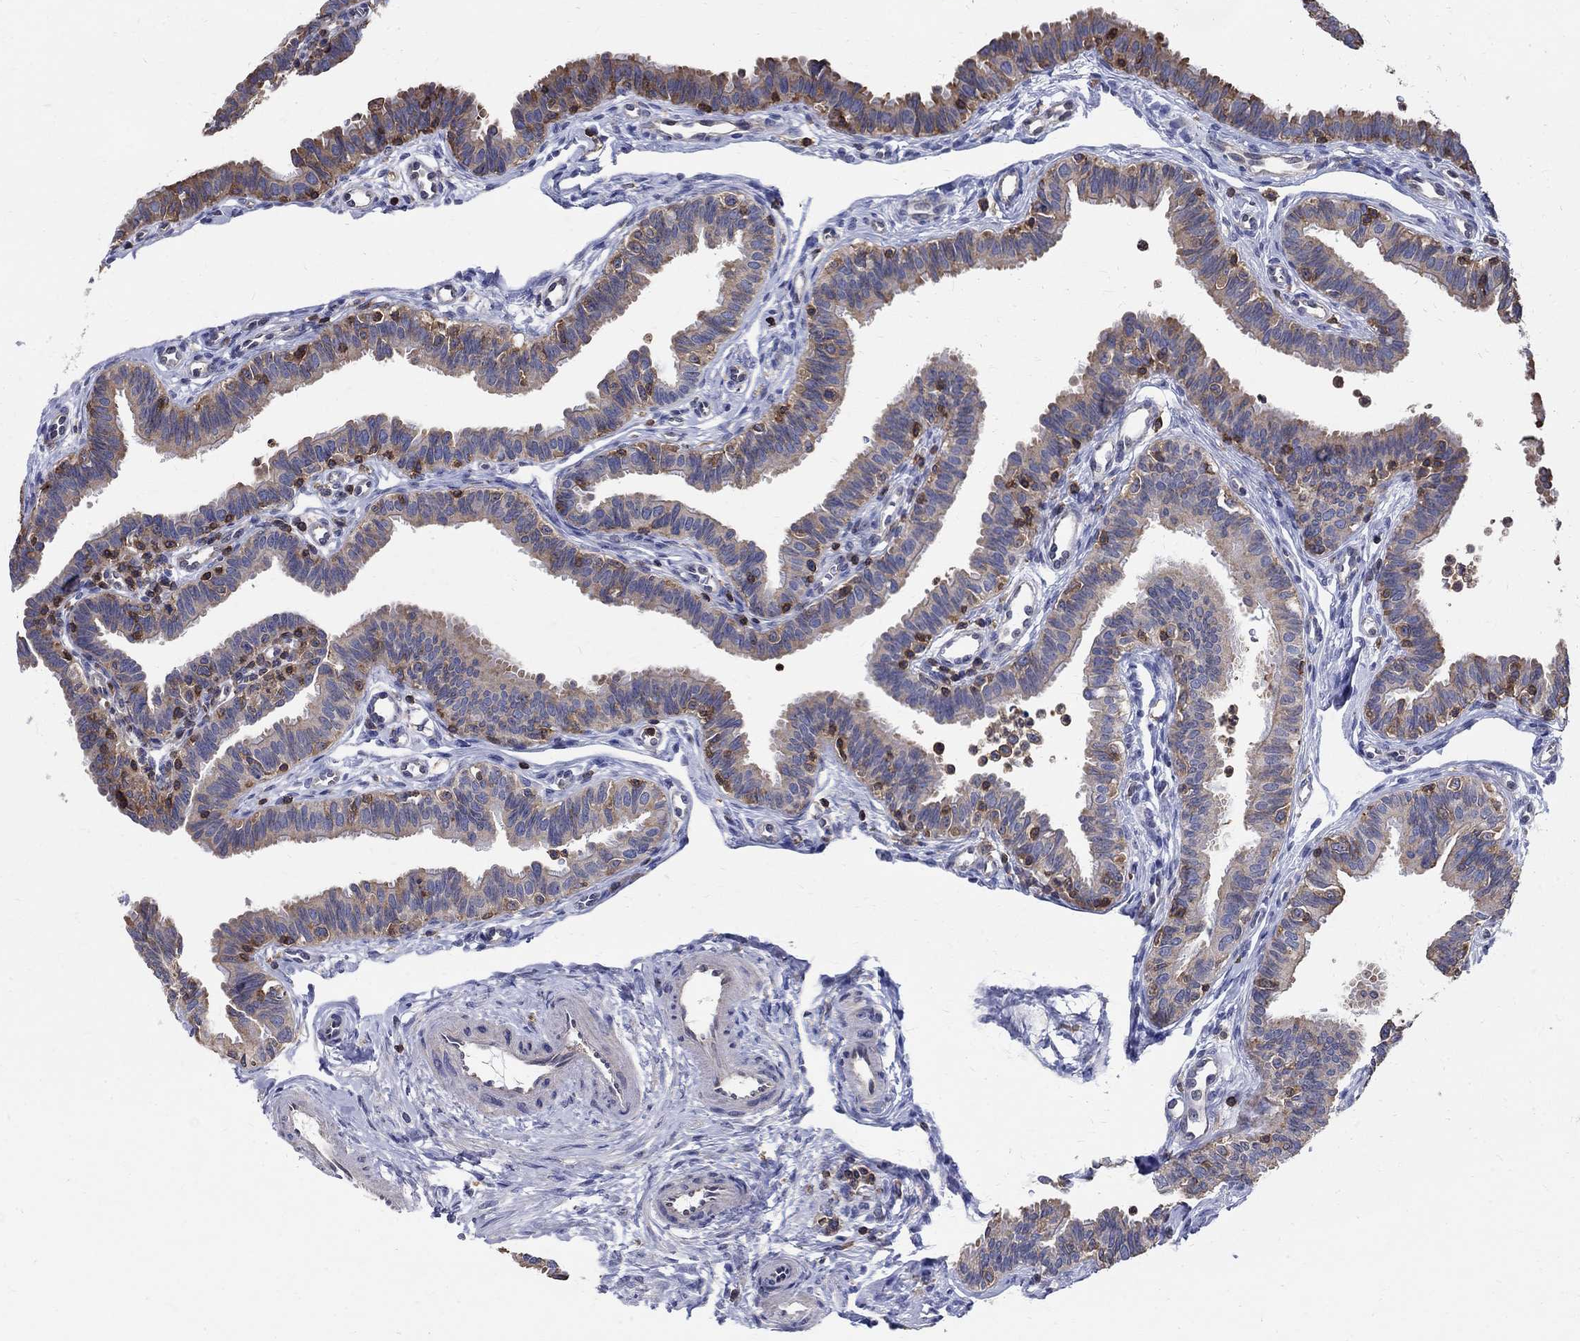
{"staining": {"intensity": "moderate", "quantity": "<25%", "location": "cytoplasmic/membranous"}, "tissue": "fallopian tube", "cell_type": "Glandular cells", "image_type": "normal", "snomed": [{"axis": "morphology", "description": "Normal tissue, NOS"}, {"axis": "topography", "description": "Fallopian tube"}], "caption": "Normal fallopian tube was stained to show a protein in brown. There is low levels of moderate cytoplasmic/membranous expression in approximately <25% of glandular cells.", "gene": "AGAP2", "patient": {"sex": "female", "age": 36}}